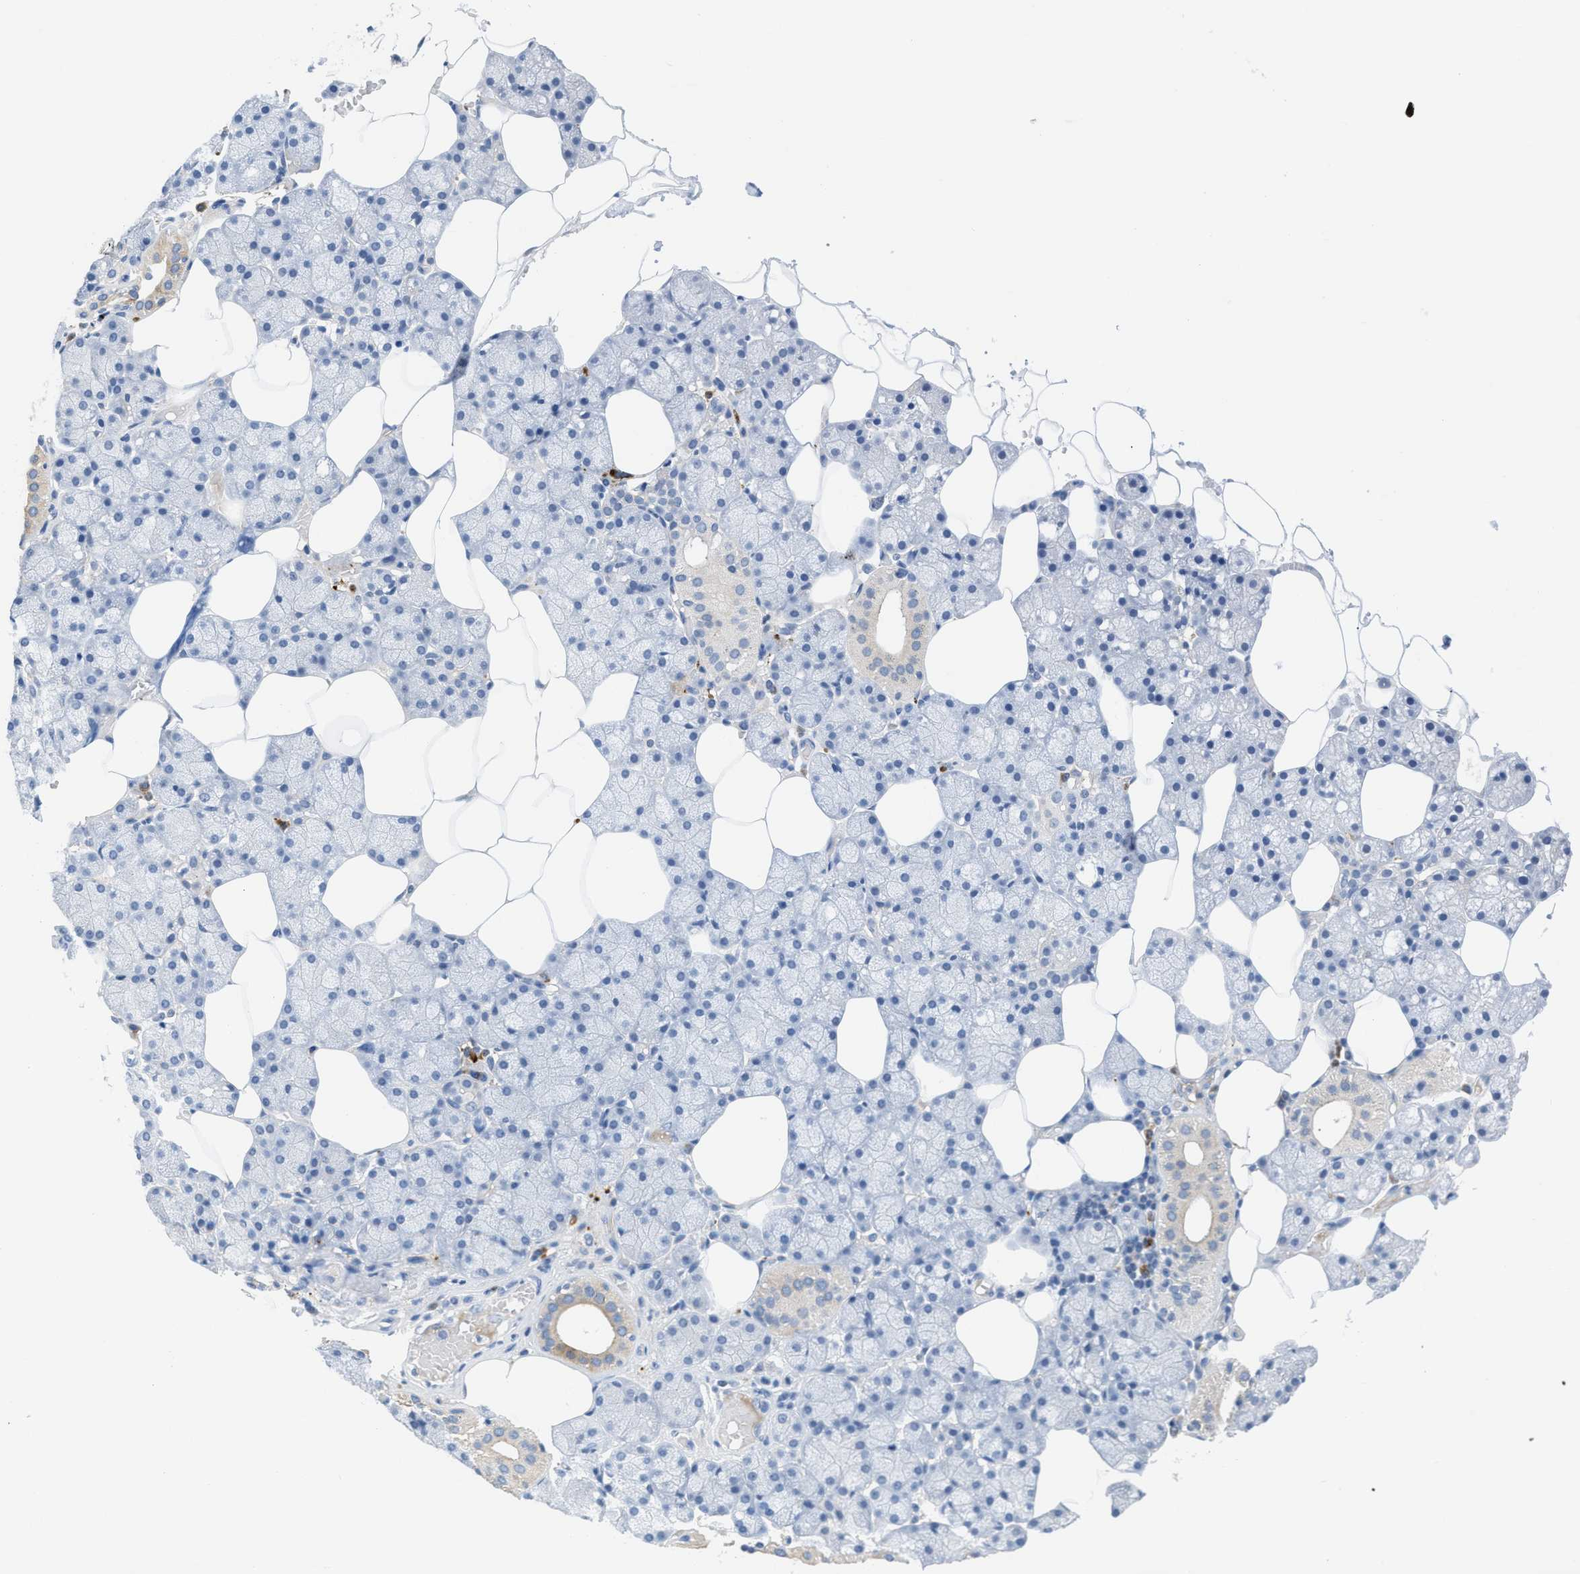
{"staining": {"intensity": "weak", "quantity": "<25%", "location": "cytoplasmic/membranous"}, "tissue": "salivary gland", "cell_type": "Glandular cells", "image_type": "normal", "snomed": [{"axis": "morphology", "description": "Normal tissue, NOS"}, {"axis": "topography", "description": "Salivary gland"}], "caption": "High power microscopy image of an IHC photomicrograph of normal salivary gland, revealing no significant staining in glandular cells. The staining was performed using DAB (3,3'-diaminobenzidine) to visualize the protein expression in brown, while the nuclei were stained in blue with hematoxylin (Magnification: 20x).", "gene": "OR9K2", "patient": {"sex": "male", "age": 62}}